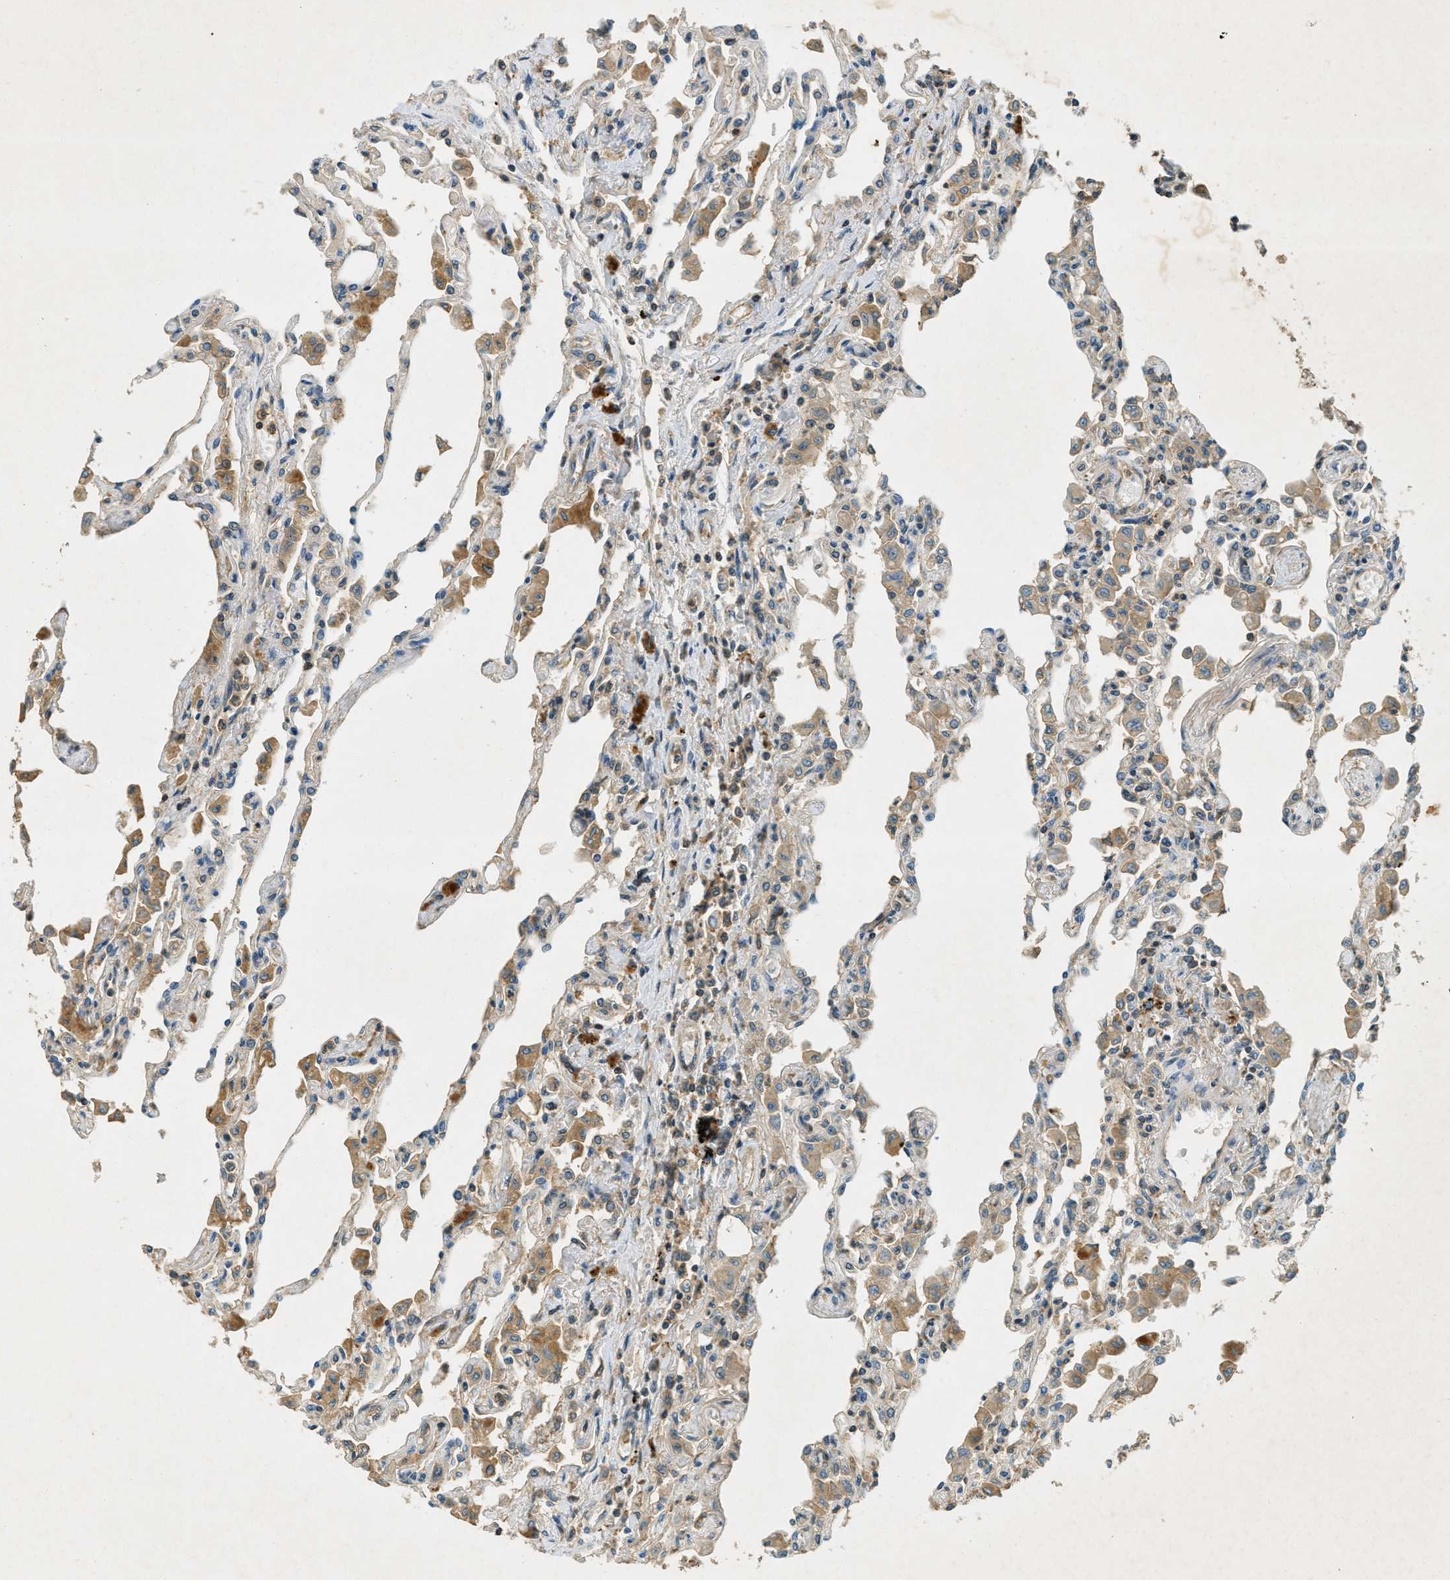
{"staining": {"intensity": "weak", "quantity": "25%-75%", "location": "cytoplasmic/membranous"}, "tissue": "lung", "cell_type": "Alveolar cells", "image_type": "normal", "snomed": [{"axis": "morphology", "description": "Normal tissue, NOS"}, {"axis": "topography", "description": "Bronchus"}, {"axis": "topography", "description": "Lung"}], "caption": "A brown stain labels weak cytoplasmic/membranous staining of a protein in alveolar cells of normal human lung.", "gene": "NUDT4B", "patient": {"sex": "female", "age": 49}}